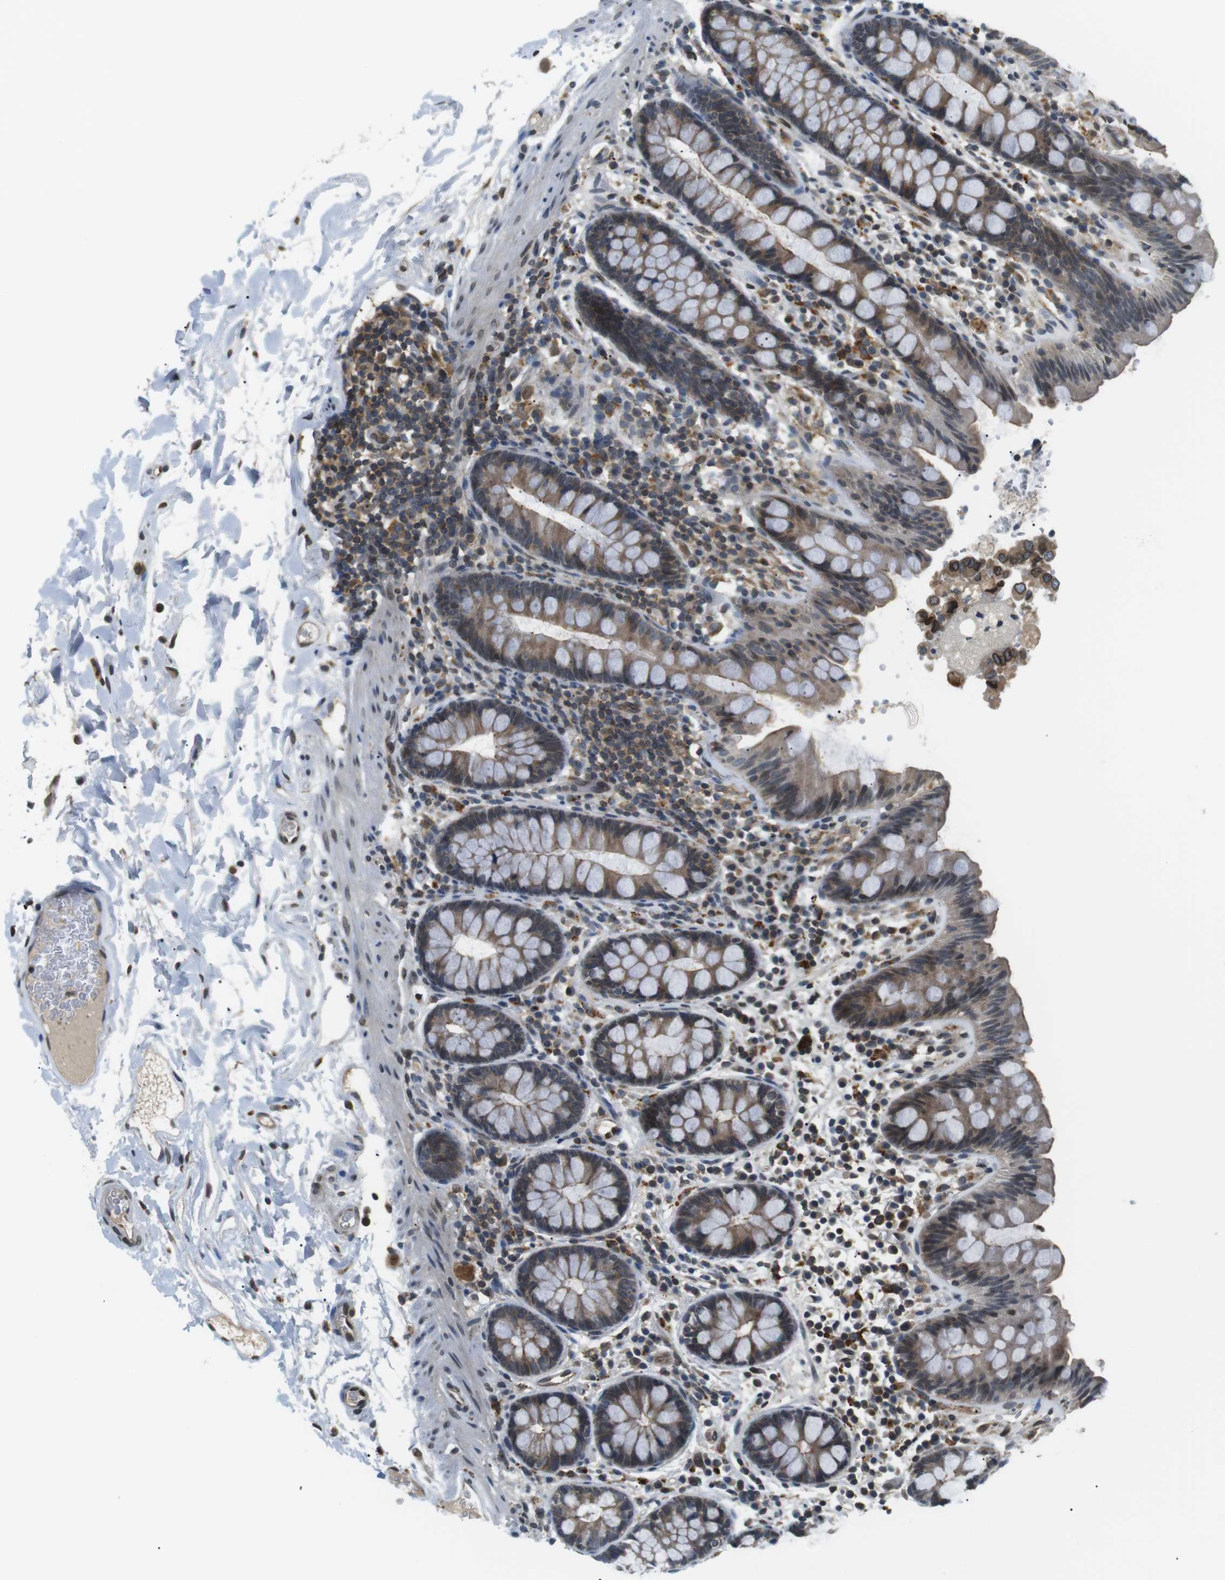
{"staining": {"intensity": "moderate", "quantity": ">75%", "location": "nuclear"}, "tissue": "colon", "cell_type": "Endothelial cells", "image_type": "normal", "snomed": [{"axis": "morphology", "description": "Normal tissue, NOS"}, {"axis": "topography", "description": "Colon"}], "caption": "Colon stained for a protein exhibits moderate nuclear positivity in endothelial cells. (DAB (3,3'-diaminobenzidine) IHC with brightfield microscopy, high magnification).", "gene": "TMX4", "patient": {"sex": "female", "age": 80}}